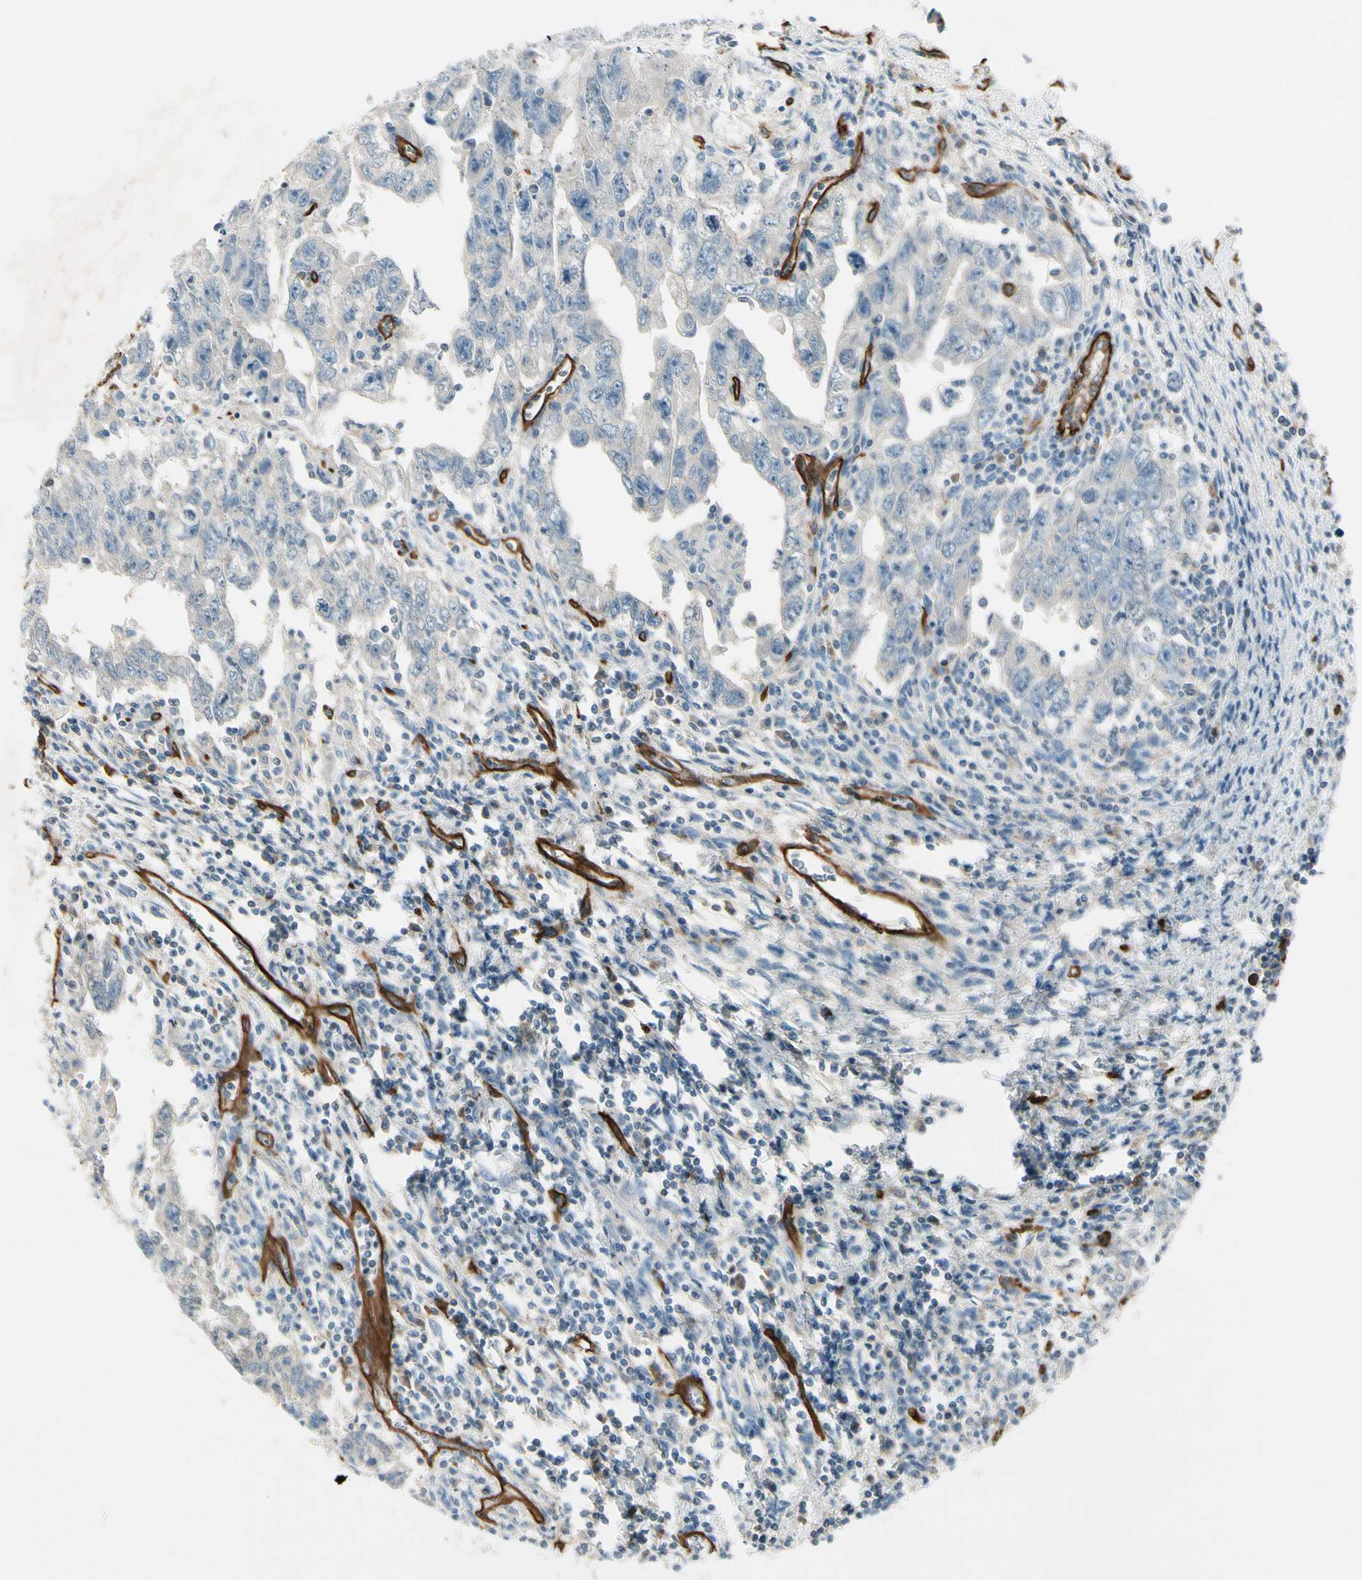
{"staining": {"intensity": "negative", "quantity": "none", "location": "none"}, "tissue": "testis cancer", "cell_type": "Tumor cells", "image_type": "cancer", "snomed": [{"axis": "morphology", "description": "Carcinoma, Embryonal, NOS"}, {"axis": "topography", "description": "Testis"}], "caption": "This is an immunohistochemistry photomicrograph of embryonal carcinoma (testis). There is no positivity in tumor cells.", "gene": "CD93", "patient": {"sex": "male", "age": 28}}